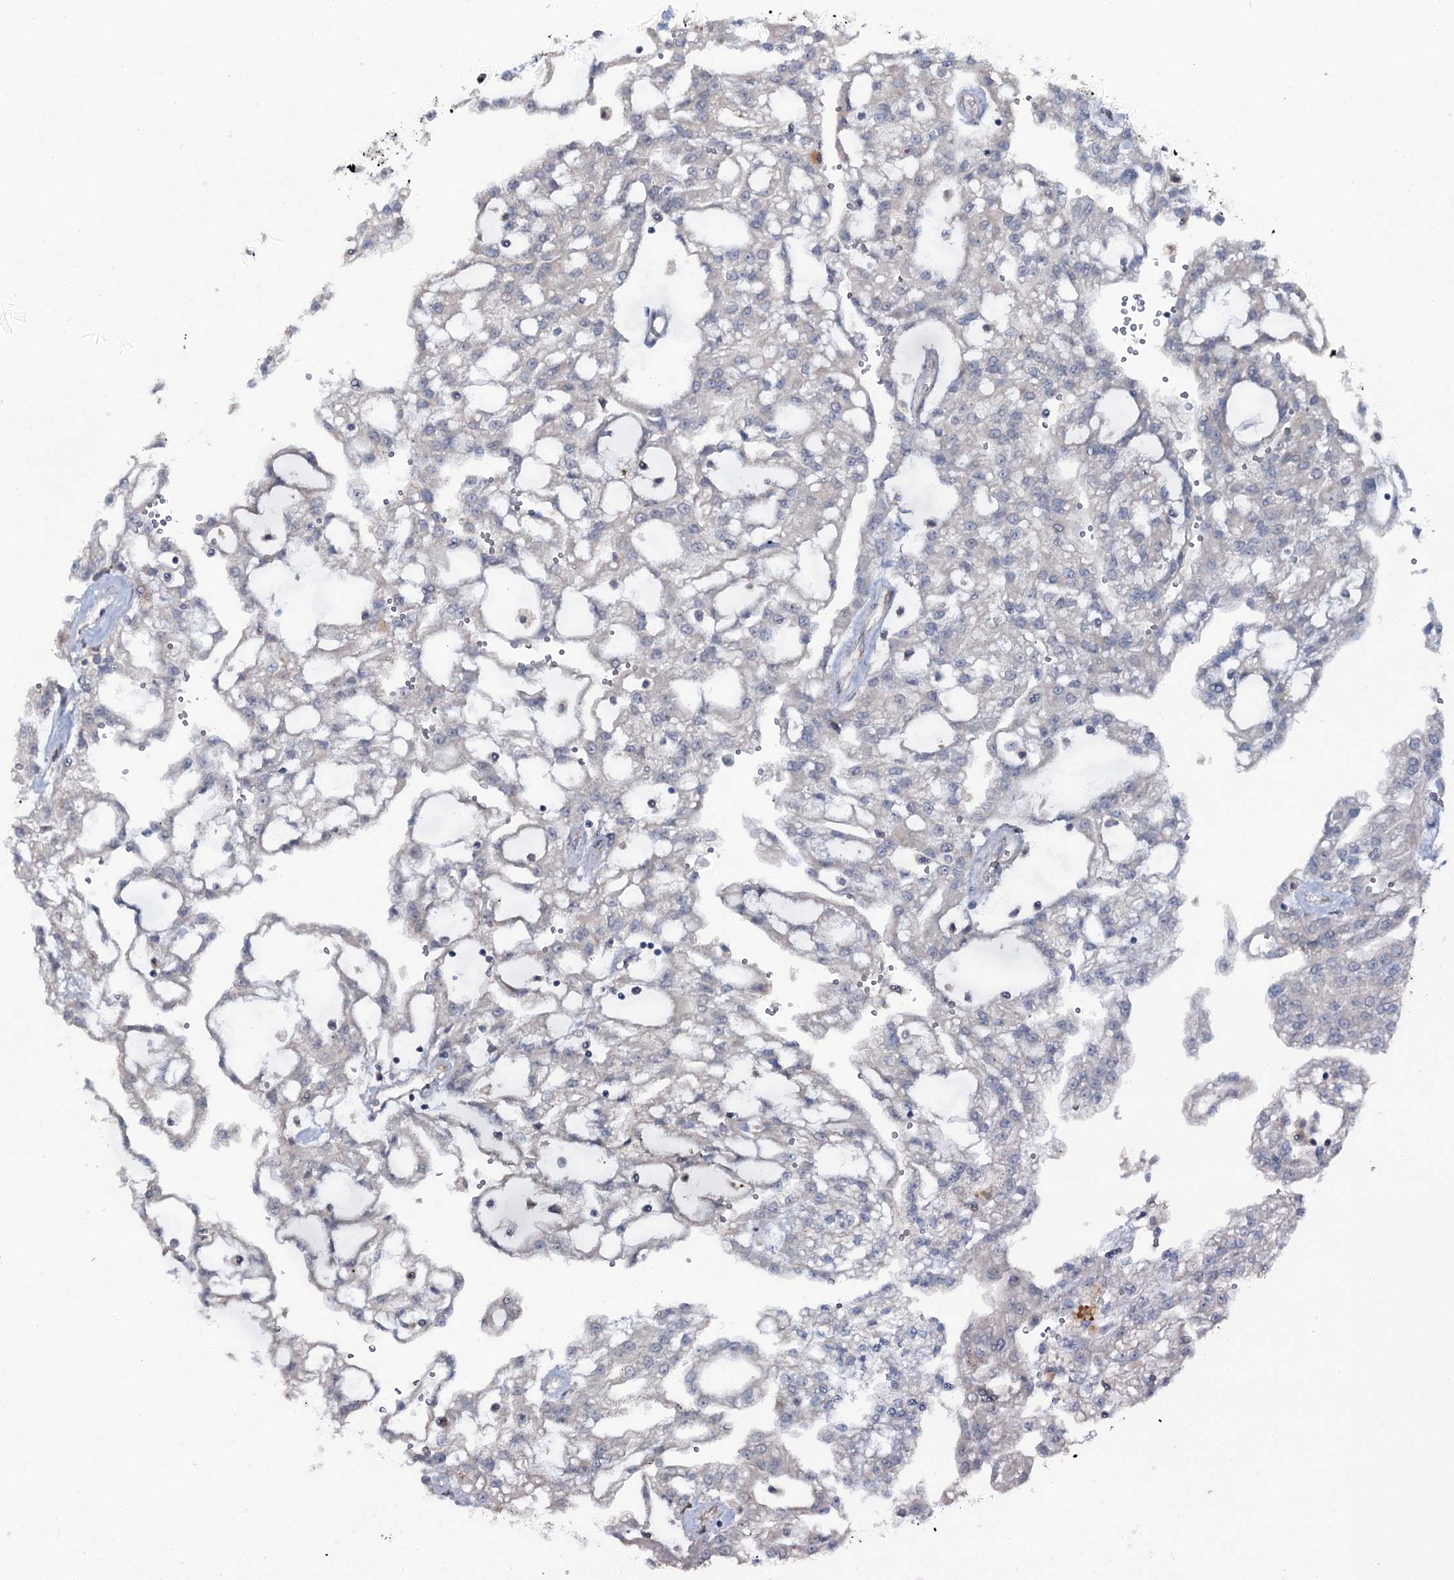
{"staining": {"intensity": "negative", "quantity": "none", "location": "none"}, "tissue": "renal cancer", "cell_type": "Tumor cells", "image_type": "cancer", "snomed": [{"axis": "morphology", "description": "Adenocarcinoma, NOS"}, {"axis": "topography", "description": "Kidney"}], "caption": "A high-resolution photomicrograph shows immunohistochemistry (IHC) staining of adenocarcinoma (renal), which demonstrates no significant positivity in tumor cells. Brightfield microscopy of immunohistochemistry stained with DAB (3,3'-diaminobenzidine) (brown) and hematoxylin (blue), captured at high magnification.", "gene": "SNAP23", "patient": {"sex": "male", "age": 63}}